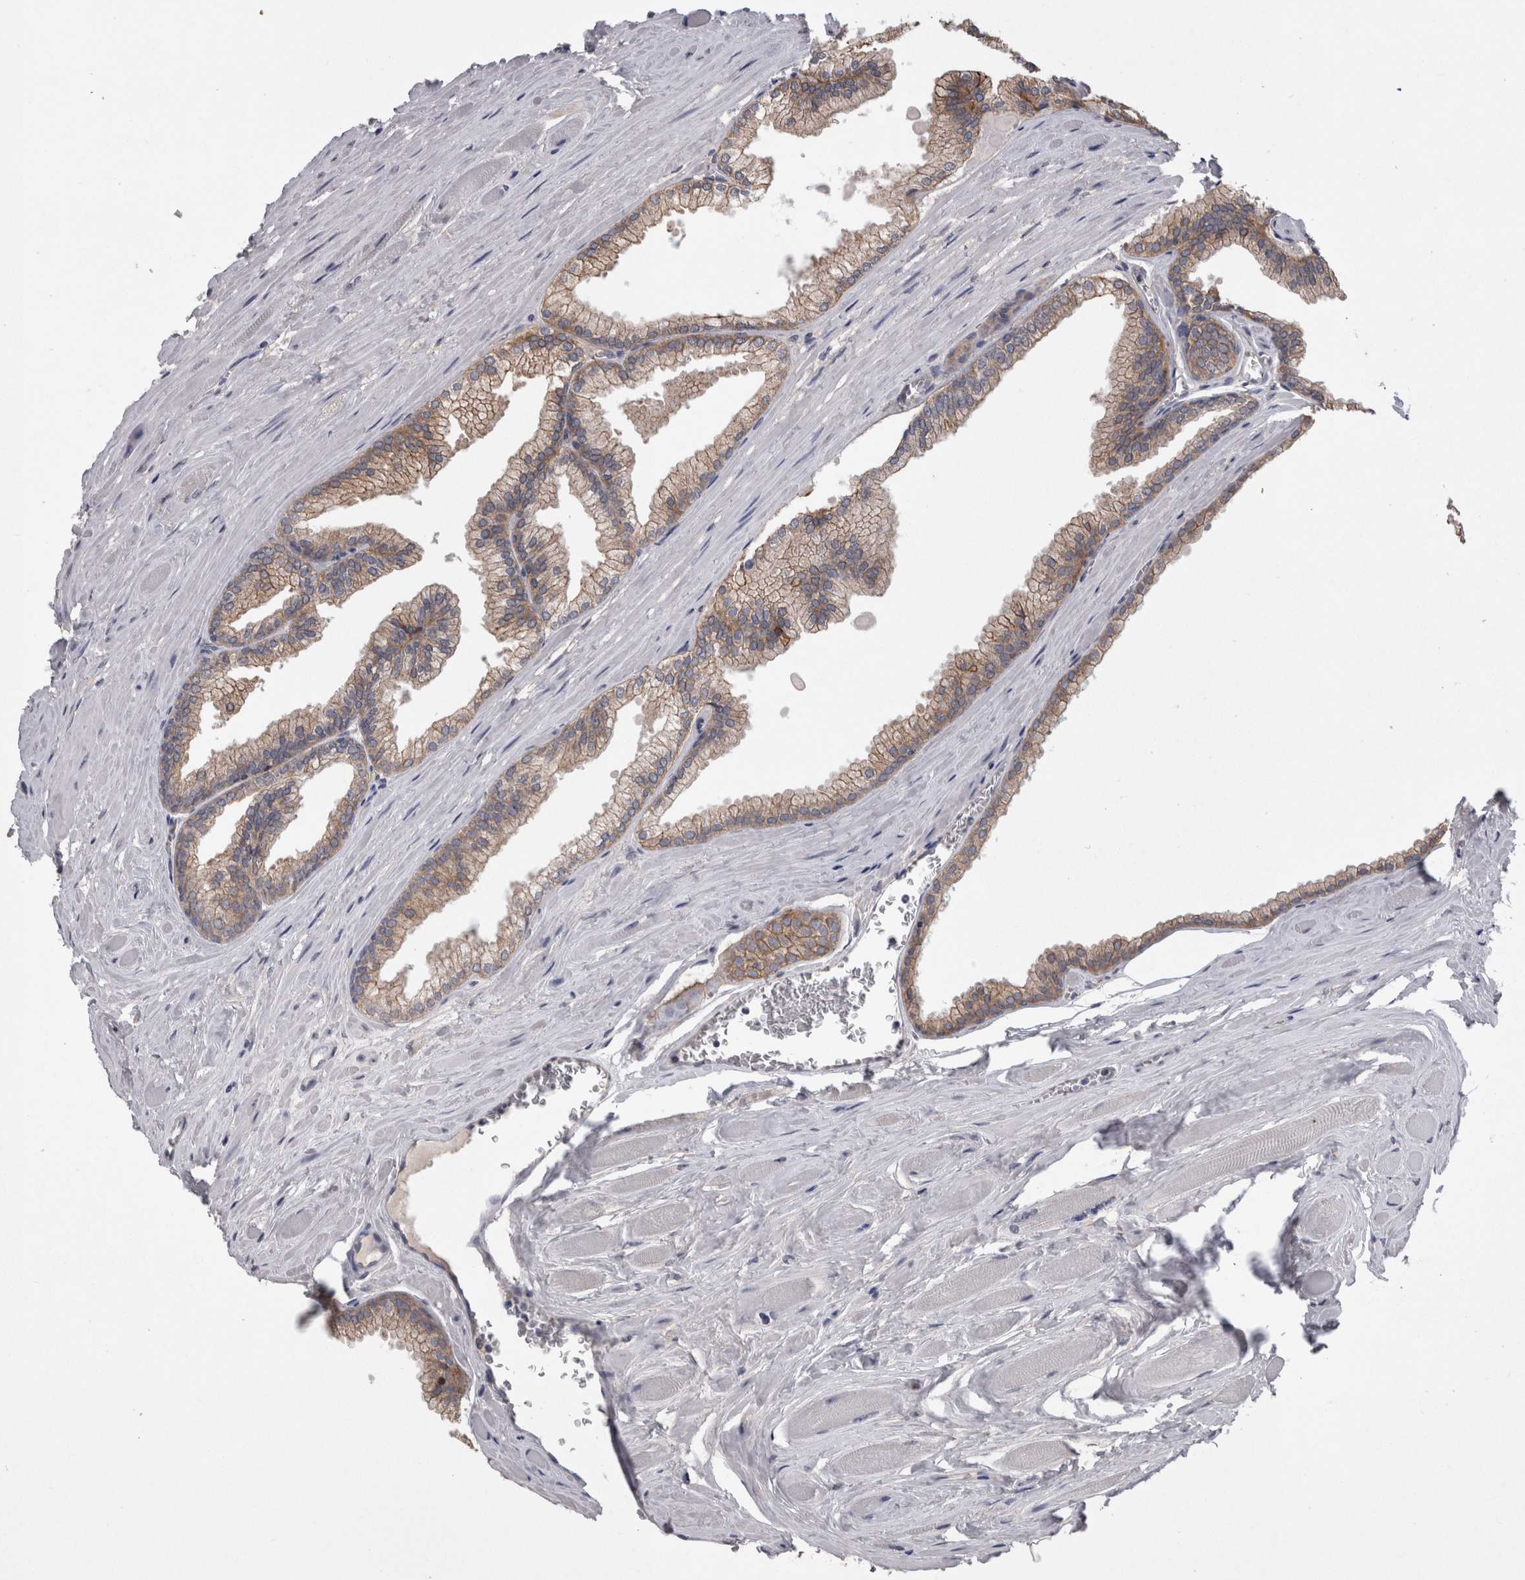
{"staining": {"intensity": "moderate", "quantity": ">75%", "location": "cytoplasmic/membranous"}, "tissue": "prostate cancer", "cell_type": "Tumor cells", "image_type": "cancer", "snomed": [{"axis": "morphology", "description": "Adenocarcinoma, Low grade"}, {"axis": "topography", "description": "Prostate"}], "caption": "DAB immunohistochemical staining of prostate cancer demonstrates moderate cytoplasmic/membranous protein positivity in approximately >75% of tumor cells.", "gene": "NECTIN2", "patient": {"sex": "male", "age": 59}}